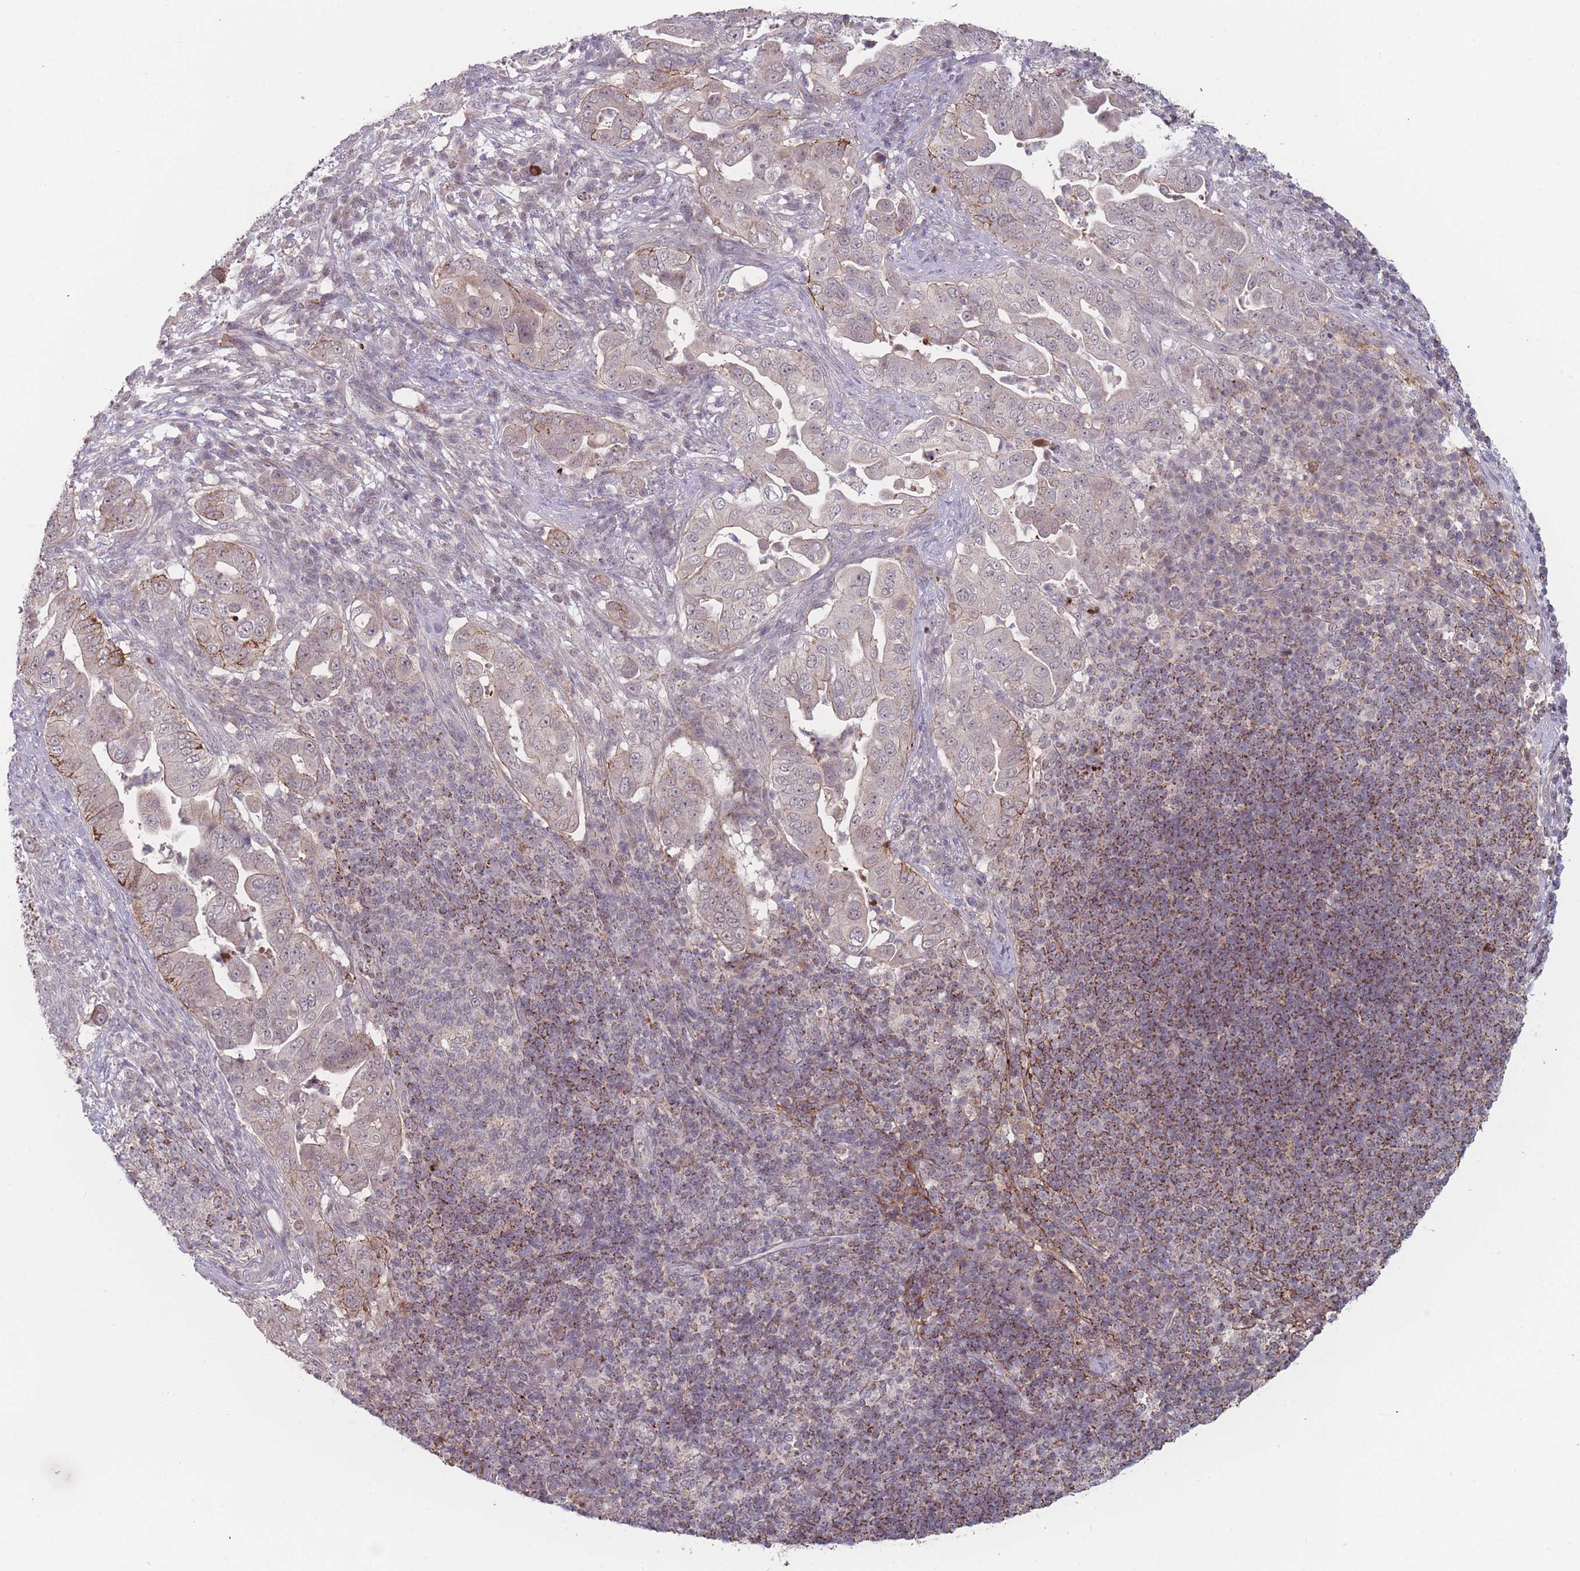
{"staining": {"intensity": "moderate", "quantity": "<25%", "location": "cytoplasmic/membranous"}, "tissue": "pancreatic cancer", "cell_type": "Tumor cells", "image_type": "cancer", "snomed": [{"axis": "morphology", "description": "Adenocarcinoma, NOS"}, {"axis": "topography", "description": "Pancreas"}], "caption": "A histopathology image showing moderate cytoplasmic/membranous positivity in about <25% of tumor cells in pancreatic cancer (adenocarcinoma), as visualized by brown immunohistochemical staining.", "gene": "TMEM232", "patient": {"sex": "female", "age": 63}}